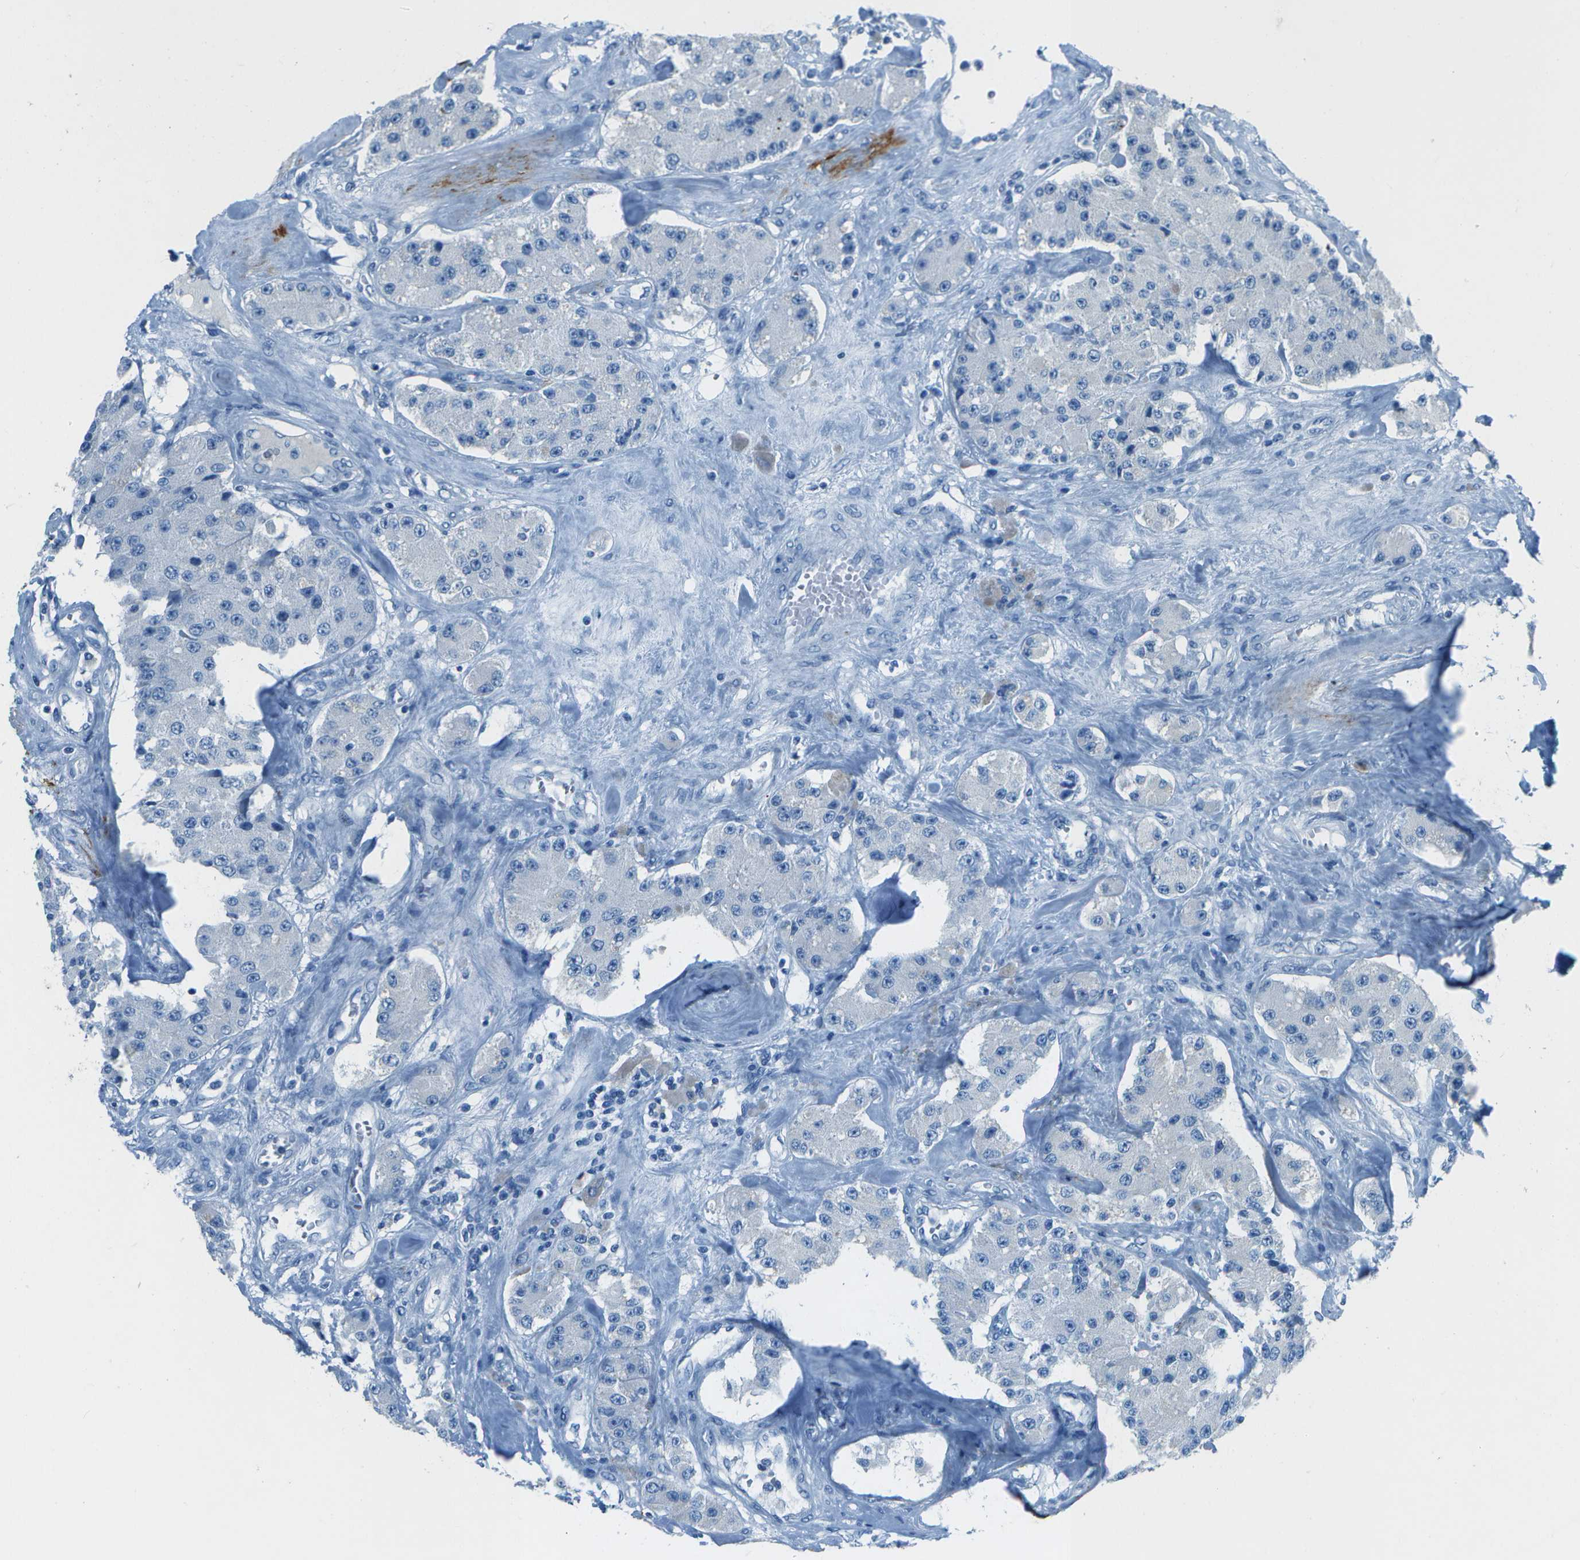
{"staining": {"intensity": "negative", "quantity": "none", "location": "none"}, "tissue": "carcinoid", "cell_type": "Tumor cells", "image_type": "cancer", "snomed": [{"axis": "morphology", "description": "Carcinoid, malignant, NOS"}, {"axis": "topography", "description": "Pancreas"}], "caption": "An immunohistochemistry histopathology image of carcinoid is shown. There is no staining in tumor cells of carcinoid.", "gene": "SLC16A10", "patient": {"sex": "male", "age": 41}}